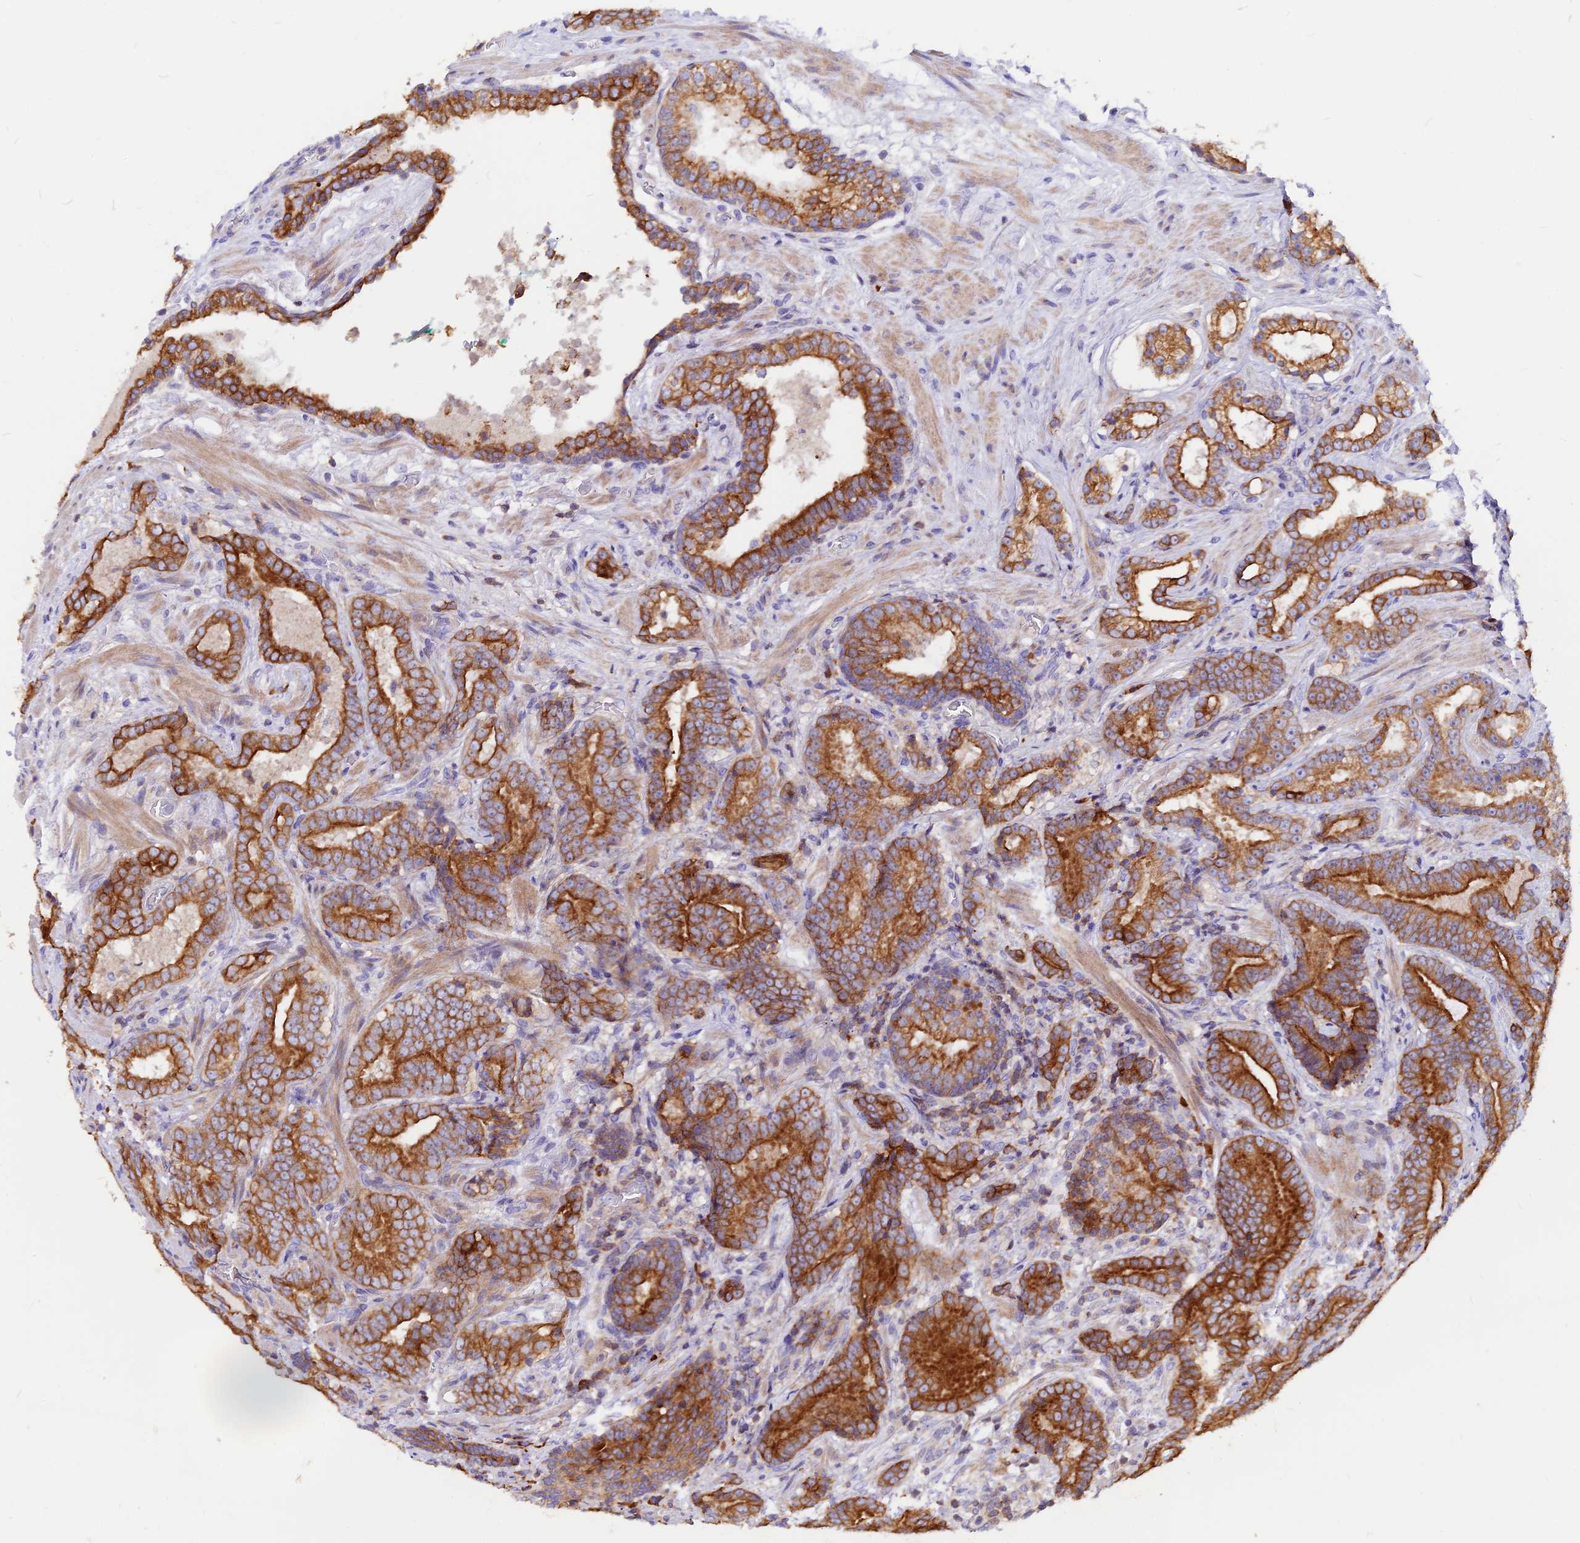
{"staining": {"intensity": "strong", "quantity": ">75%", "location": "cytoplasmic/membranous"}, "tissue": "prostate cancer", "cell_type": "Tumor cells", "image_type": "cancer", "snomed": [{"axis": "morphology", "description": "Adenocarcinoma, Low grade"}, {"axis": "topography", "description": "Prostate"}], "caption": "A brown stain labels strong cytoplasmic/membranous staining of a protein in prostate cancer tumor cells.", "gene": "DENND2D", "patient": {"sex": "male", "age": 58}}